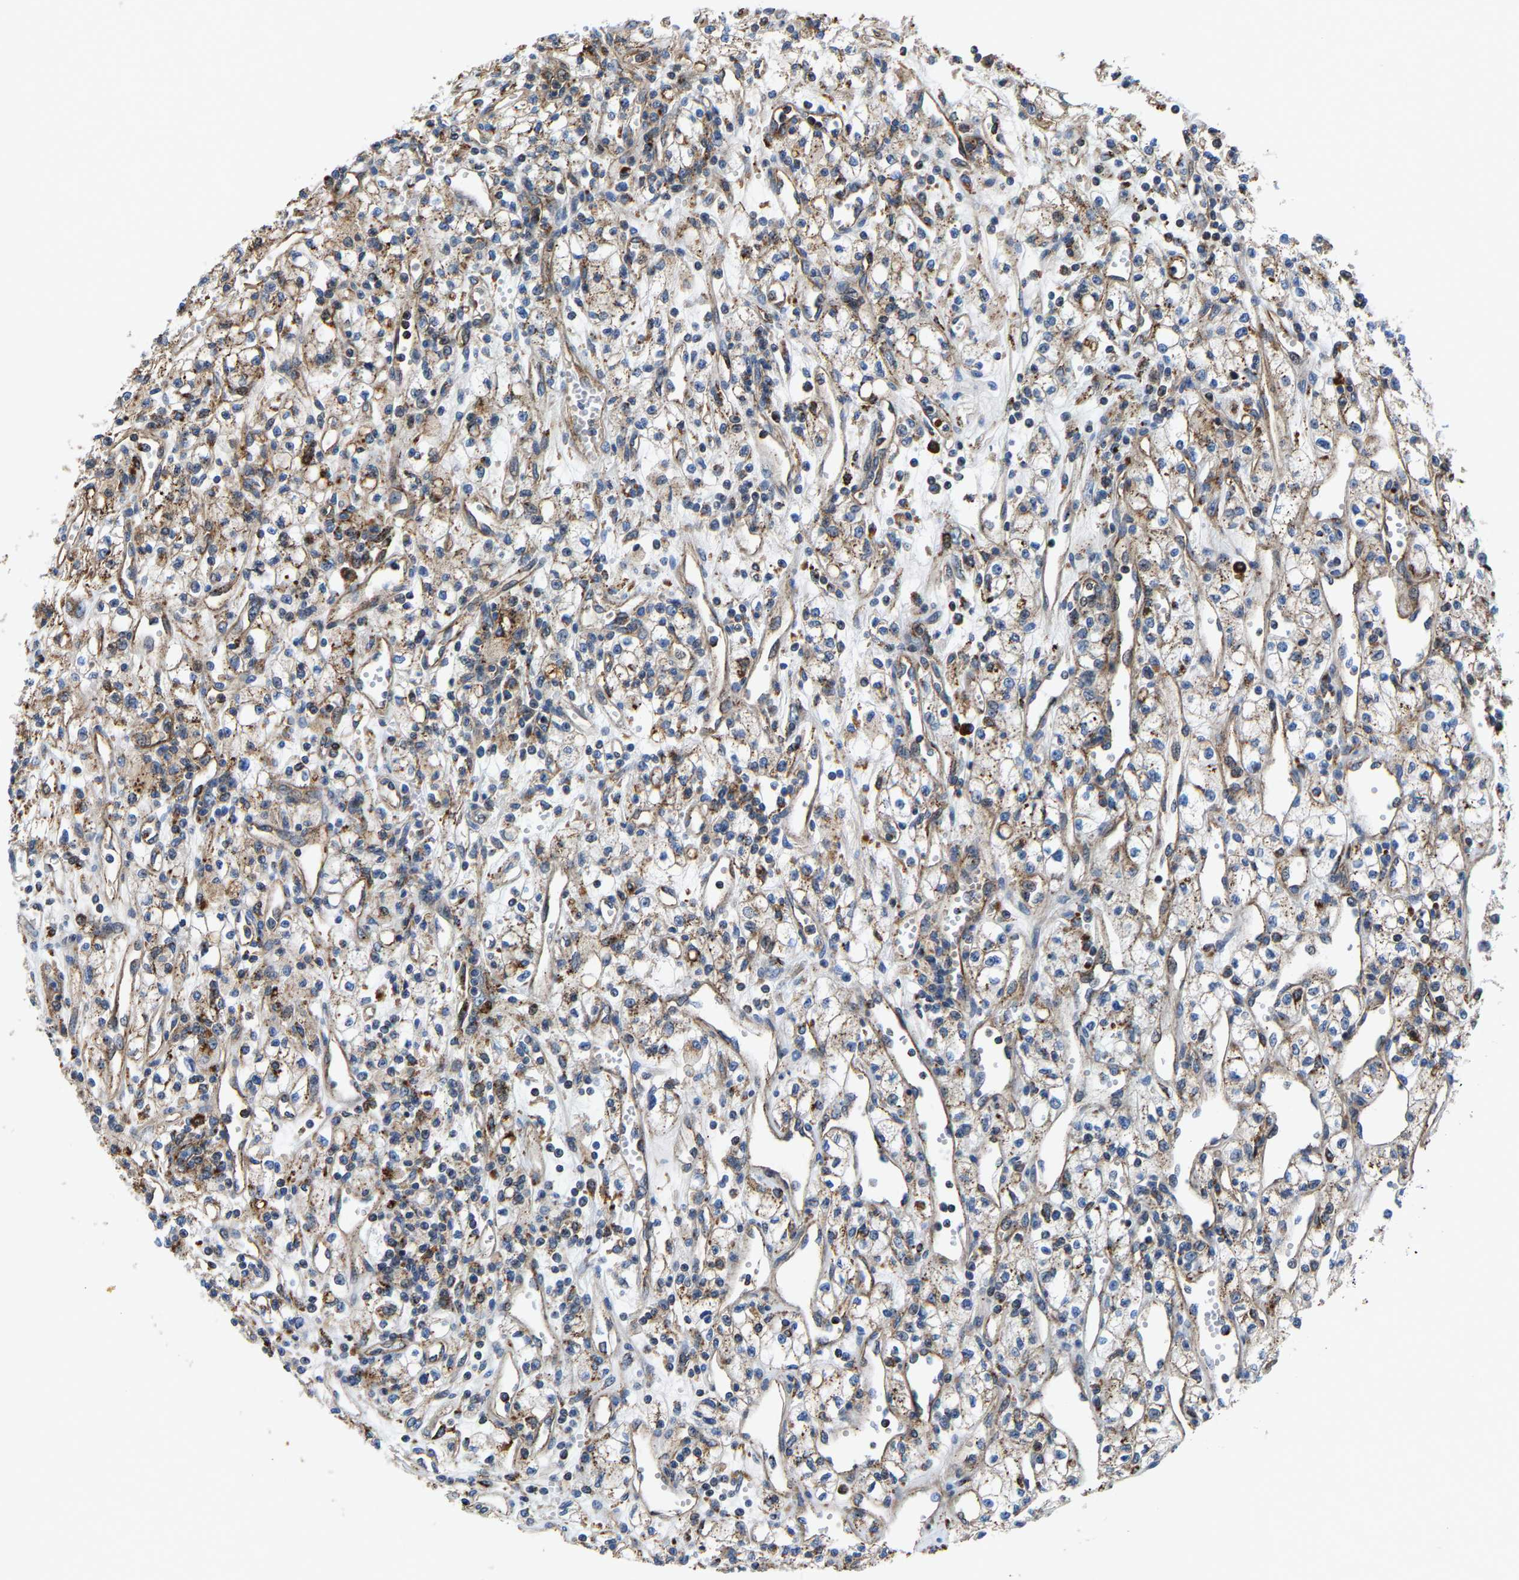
{"staining": {"intensity": "moderate", "quantity": "25%-75%", "location": "cytoplasmic/membranous"}, "tissue": "renal cancer", "cell_type": "Tumor cells", "image_type": "cancer", "snomed": [{"axis": "morphology", "description": "Adenocarcinoma, NOS"}, {"axis": "topography", "description": "Kidney"}], "caption": "Renal cancer stained for a protein (brown) reveals moderate cytoplasmic/membranous positive staining in about 25%-75% of tumor cells.", "gene": "DPP7", "patient": {"sex": "male", "age": 59}}